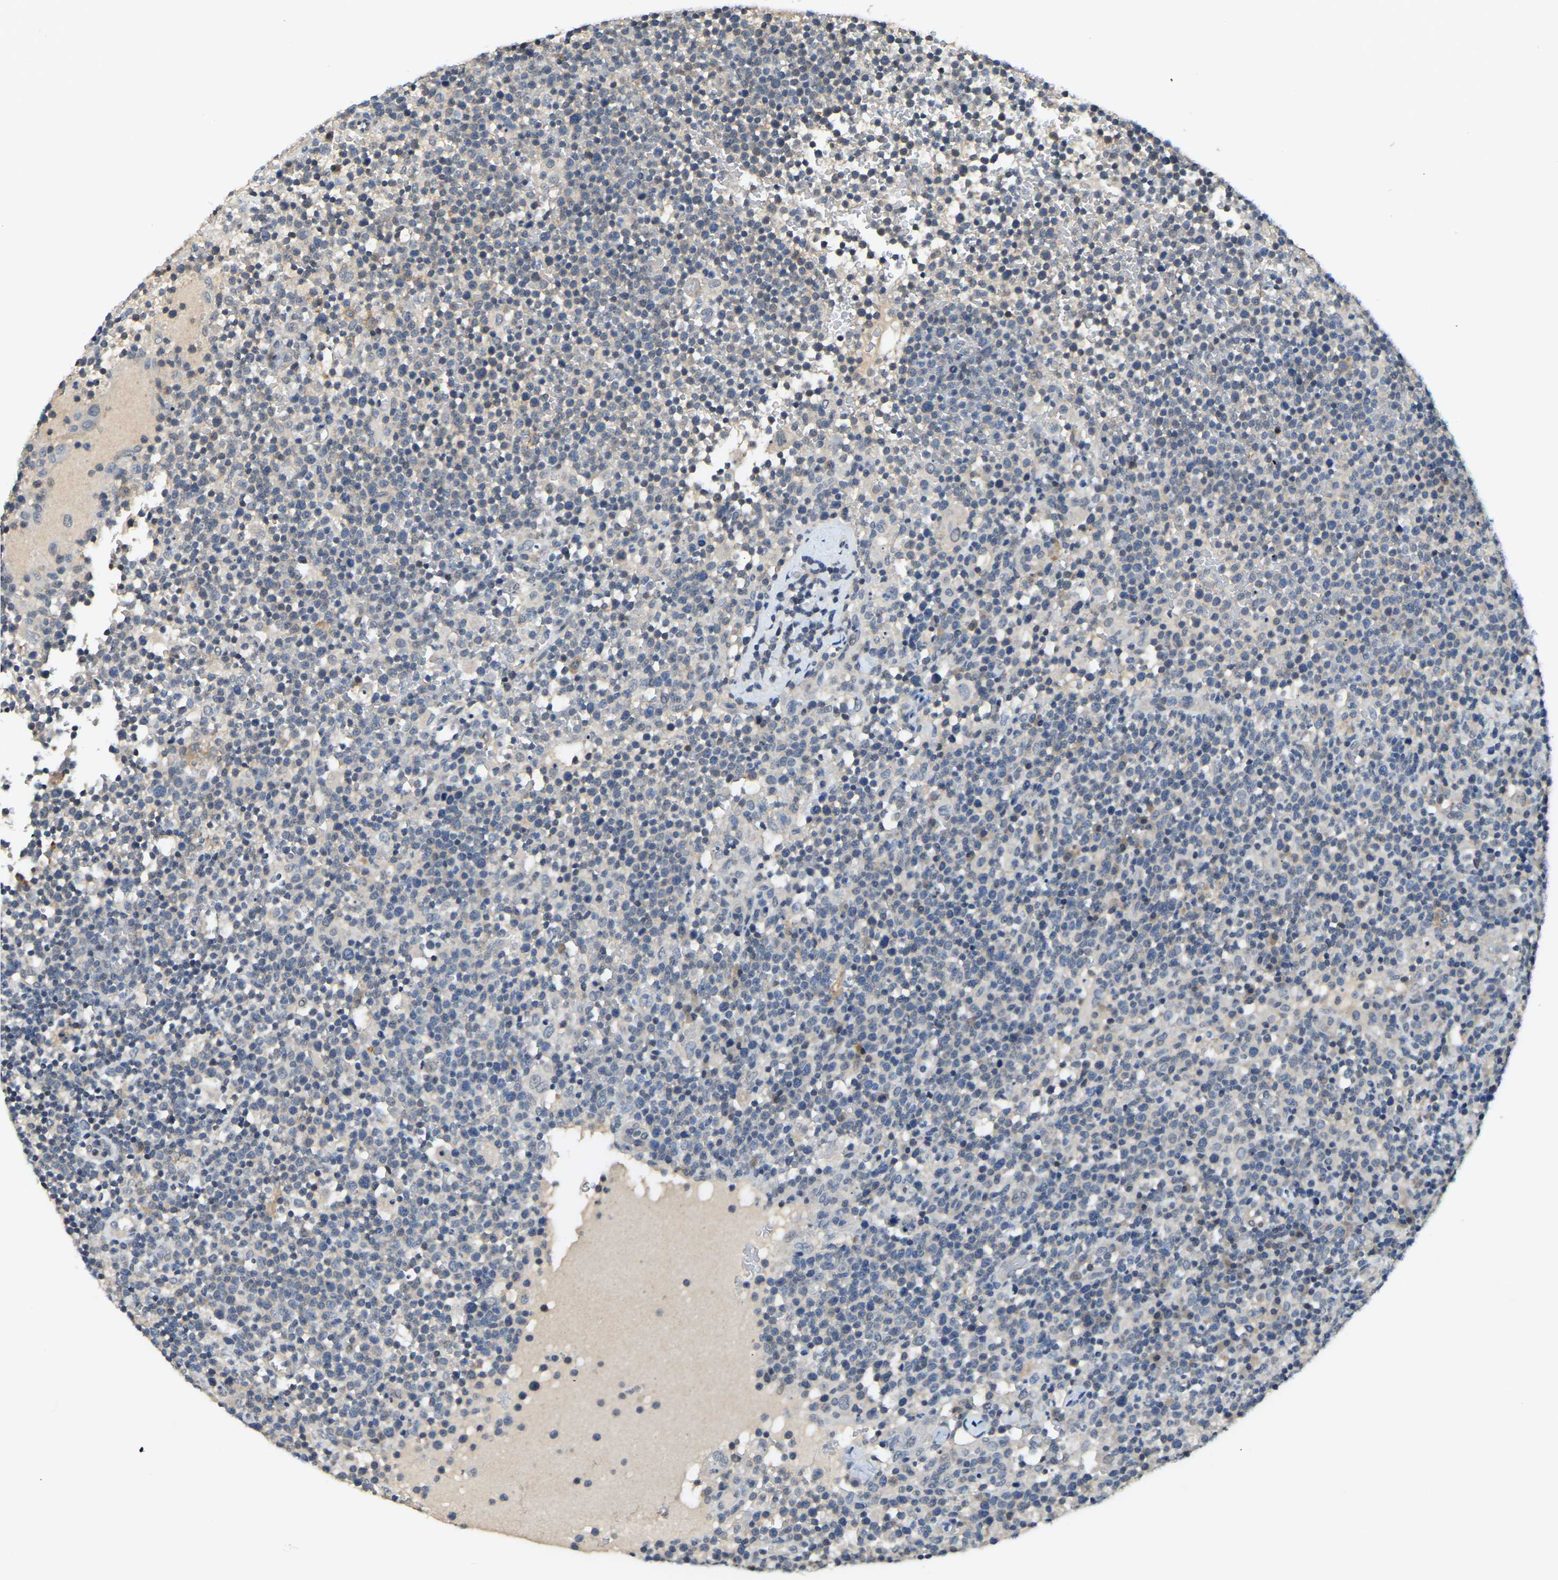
{"staining": {"intensity": "weak", "quantity": "<25%", "location": "cytoplasmic/membranous"}, "tissue": "lymphoma", "cell_type": "Tumor cells", "image_type": "cancer", "snomed": [{"axis": "morphology", "description": "Malignant lymphoma, non-Hodgkin's type, High grade"}, {"axis": "topography", "description": "Lymph node"}], "caption": "This is an immunohistochemistry image of high-grade malignant lymphoma, non-Hodgkin's type. There is no staining in tumor cells.", "gene": "AHNAK", "patient": {"sex": "male", "age": 61}}